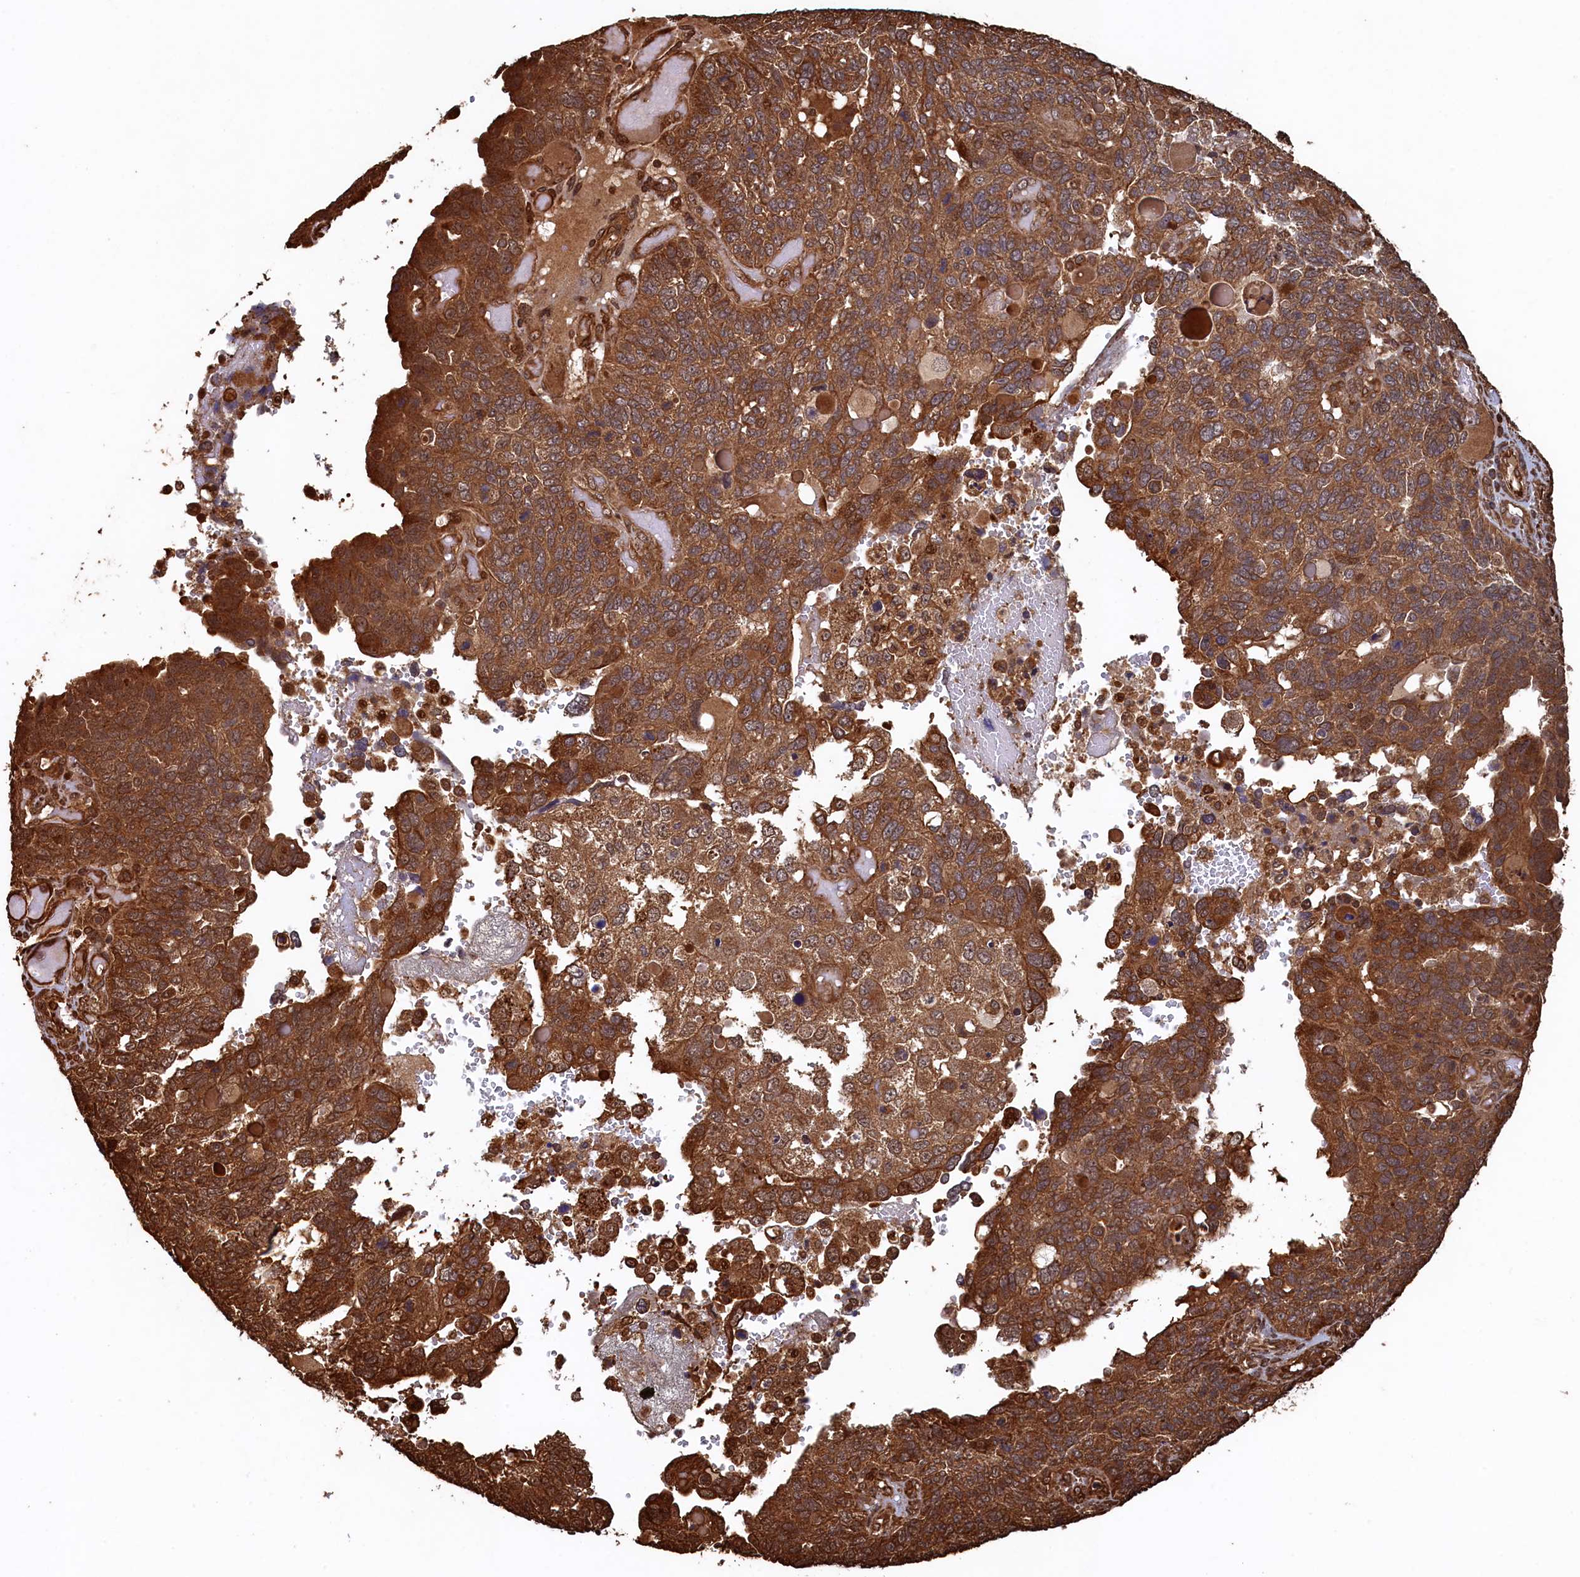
{"staining": {"intensity": "strong", "quantity": ">75%", "location": "cytoplasmic/membranous,nuclear"}, "tissue": "endometrial cancer", "cell_type": "Tumor cells", "image_type": "cancer", "snomed": [{"axis": "morphology", "description": "Adenocarcinoma, NOS"}, {"axis": "topography", "description": "Endometrium"}], "caption": "Endometrial adenocarcinoma stained with a brown dye reveals strong cytoplasmic/membranous and nuclear positive staining in about >75% of tumor cells.", "gene": "PIGN", "patient": {"sex": "female", "age": 66}}